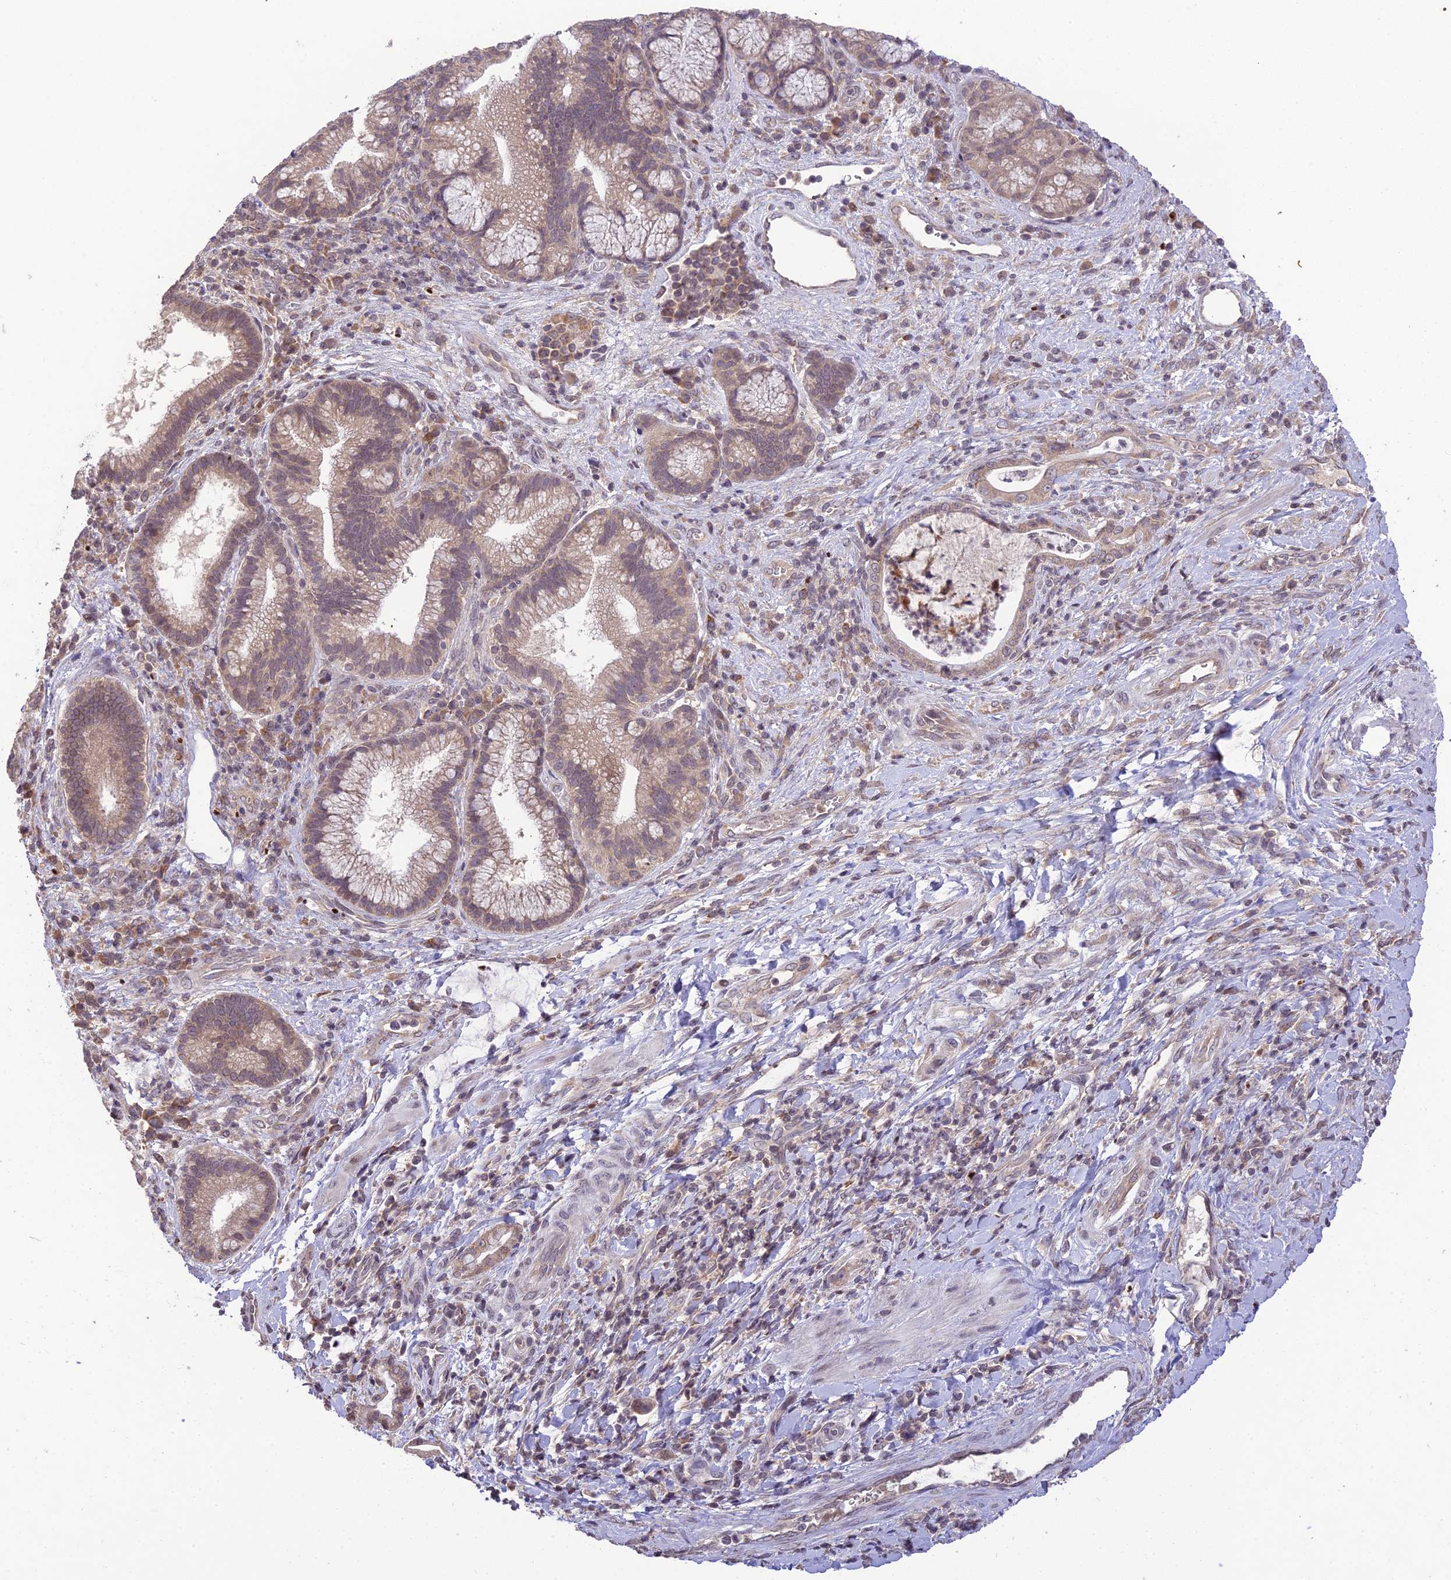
{"staining": {"intensity": "weak", "quantity": ">75%", "location": "cytoplasmic/membranous,nuclear"}, "tissue": "pancreatic cancer", "cell_type": "Tumor cells", "image_type": "cancer", "snomed": [{"axis": "morphology", "description": "Normal tissue, NOS"}, {"axis": "morphology", "description": "Adenocarcinoma, NOS"}, {"axis": "topography", "description": "Pancreas"}], "caption": "An IHC histopathology image of neoplastic tissue is shown. Protein staining in brown labels weak cytoplasmic/membranous and nuclear positivity in pancreatic cancer (adenocarcinoma) within tumor cells.", "gene": "TEKT1", "patient": {"sex": "female", "age": 55}}